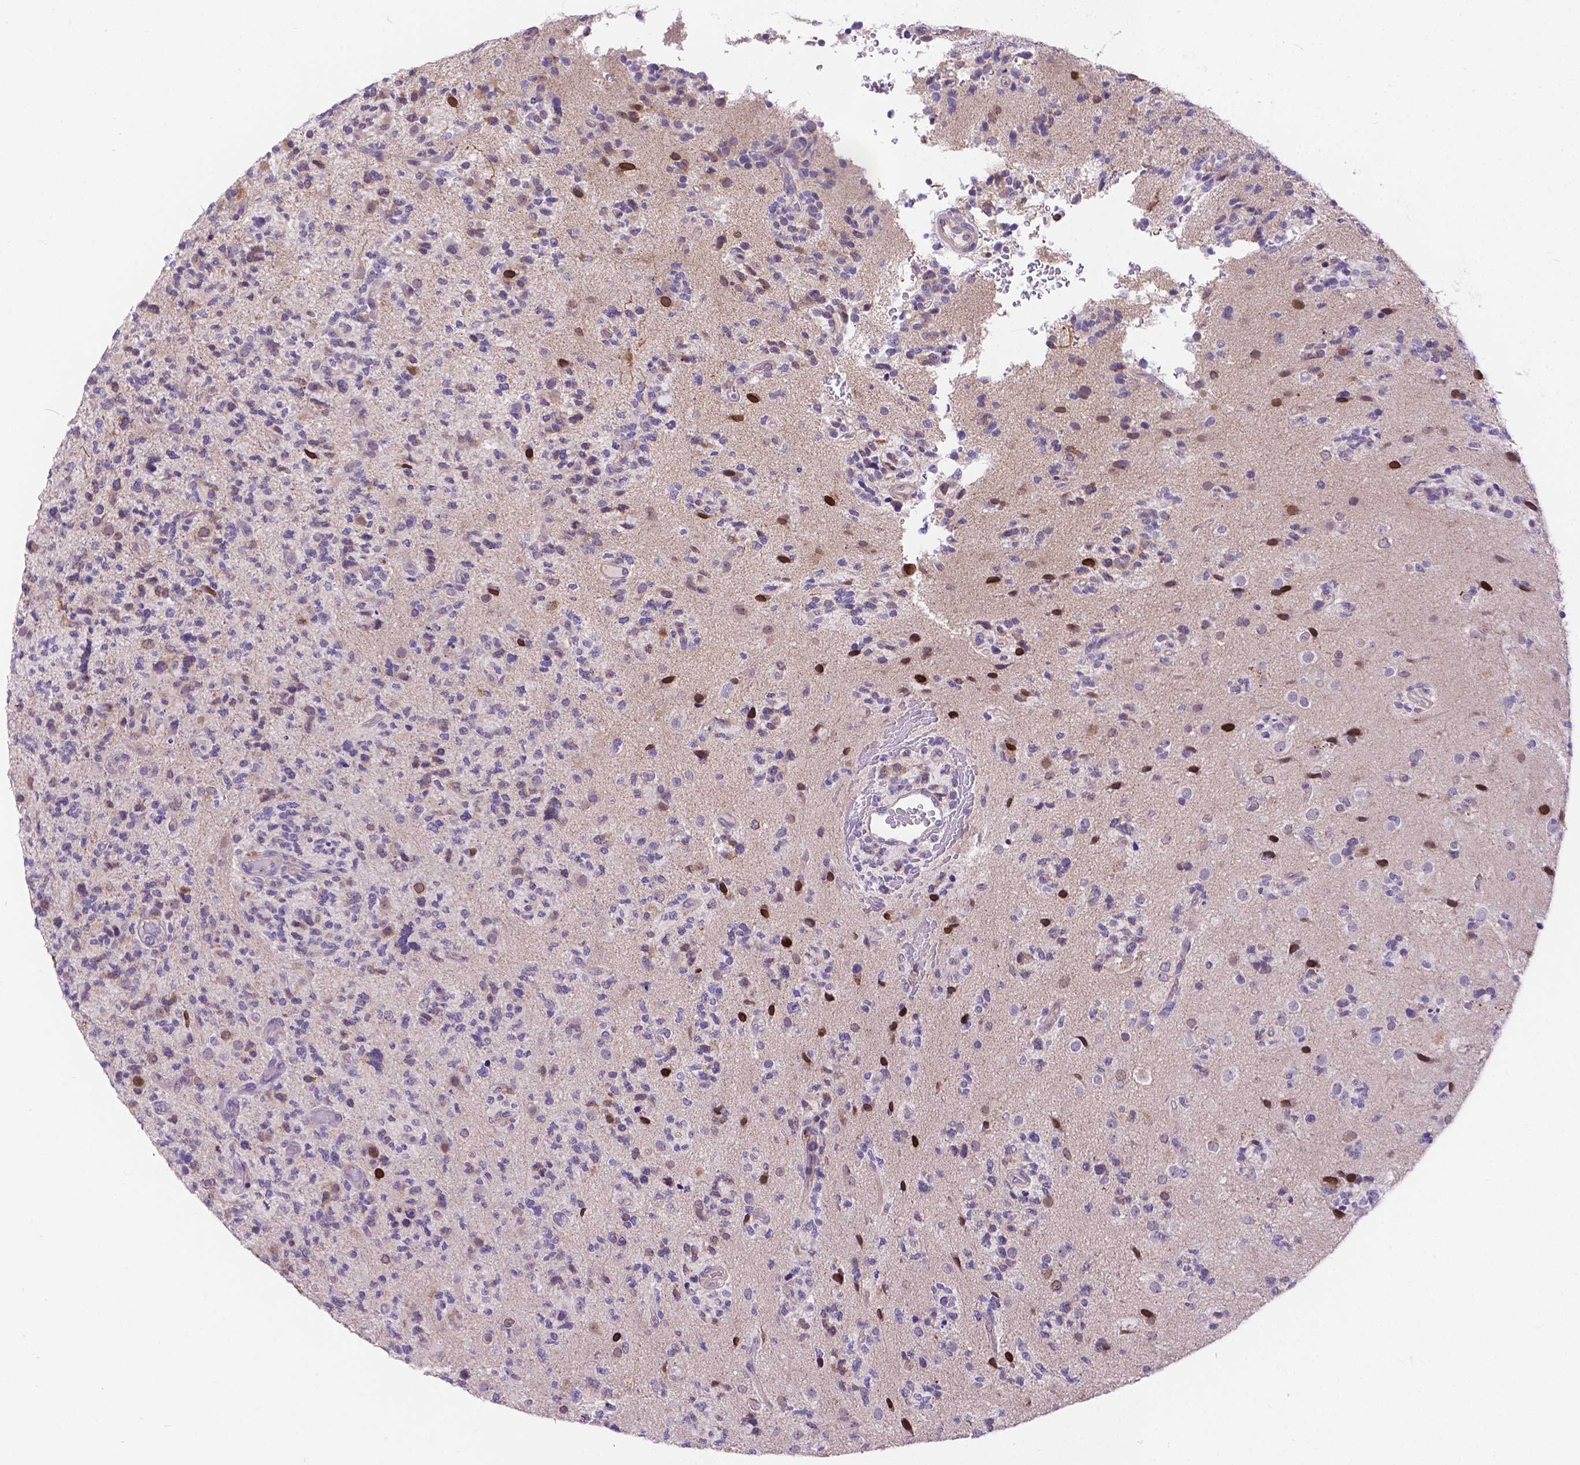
{"staining": {"intensity": "negative", "quantity": "none", "location": "none"}, "tissue": "glioma", "cell_type": "Tumor cells", "image_type": "cancer", "snomed": [{"axis": "morphology", "description": "Glioma, malignant, High grade"}, {"axis": "topography", "description": "Brain"}], "caption": "This photomicrograph is of malignant high-grade glioma stained with immunohistochemistry to label a protein in brown with the nuclei are counter-stained blue. There is no expression in tumor cells.", "gene": "DLEC1", "patient": {"sex": "female", "age": 71}}